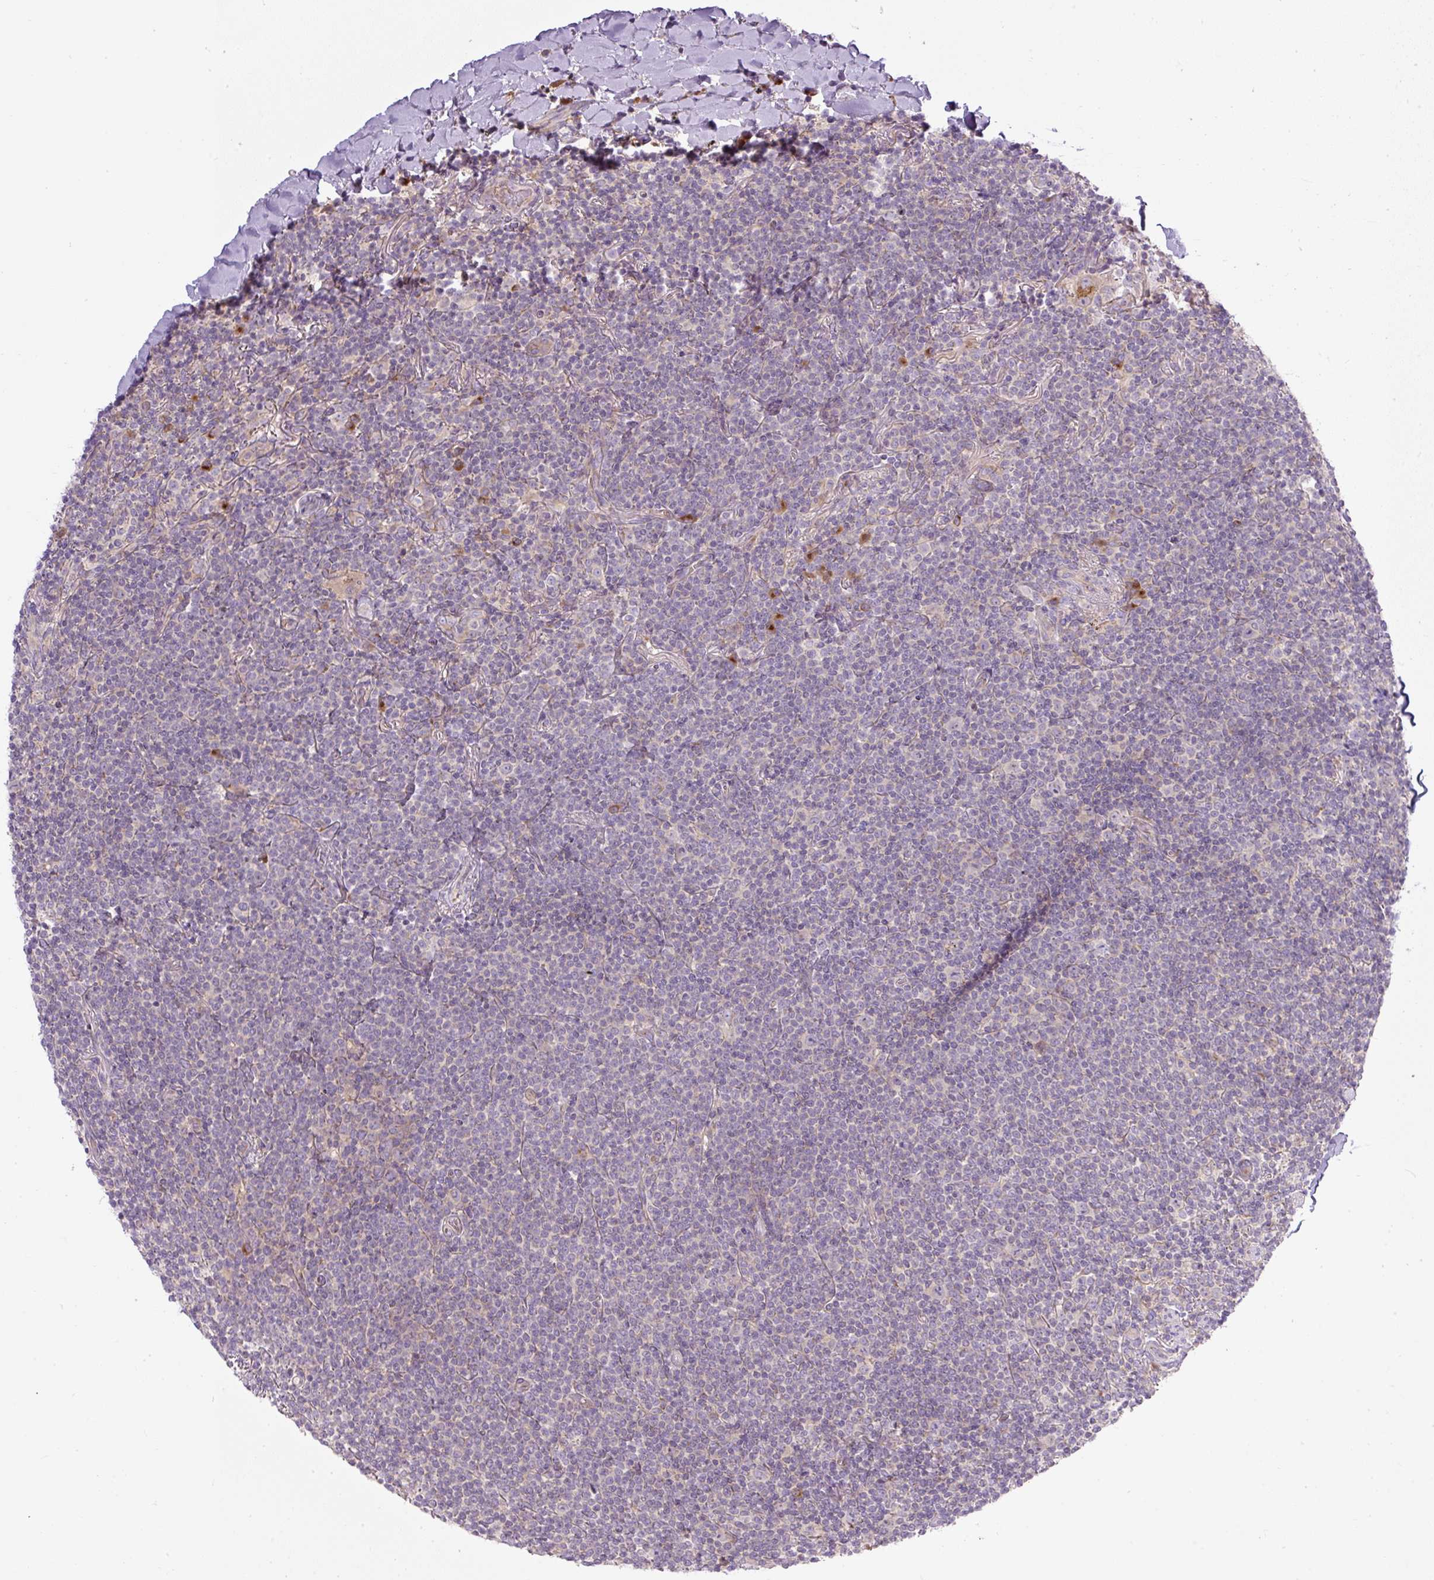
{"staining": {"intensity": "negative", "quantity": "none", "location": "none"}, "tissue": "lymphoma", "cell_type": "Tumor cells", "image_type": "cancer", "snomed": [{"axis": "morphology", "description": "Malignant lymphoma, non-Hodgkin's type, Low grade"}, {"axis": "topography", "description": "Lung"}], "caption": "DAB (3,3'-diaminobenzidine) immunohistochemical staining of human lymphoma shows no significant expression in tumor cells.", "gene": "MLX", "patient": {"sex": "female", "age": 71}}